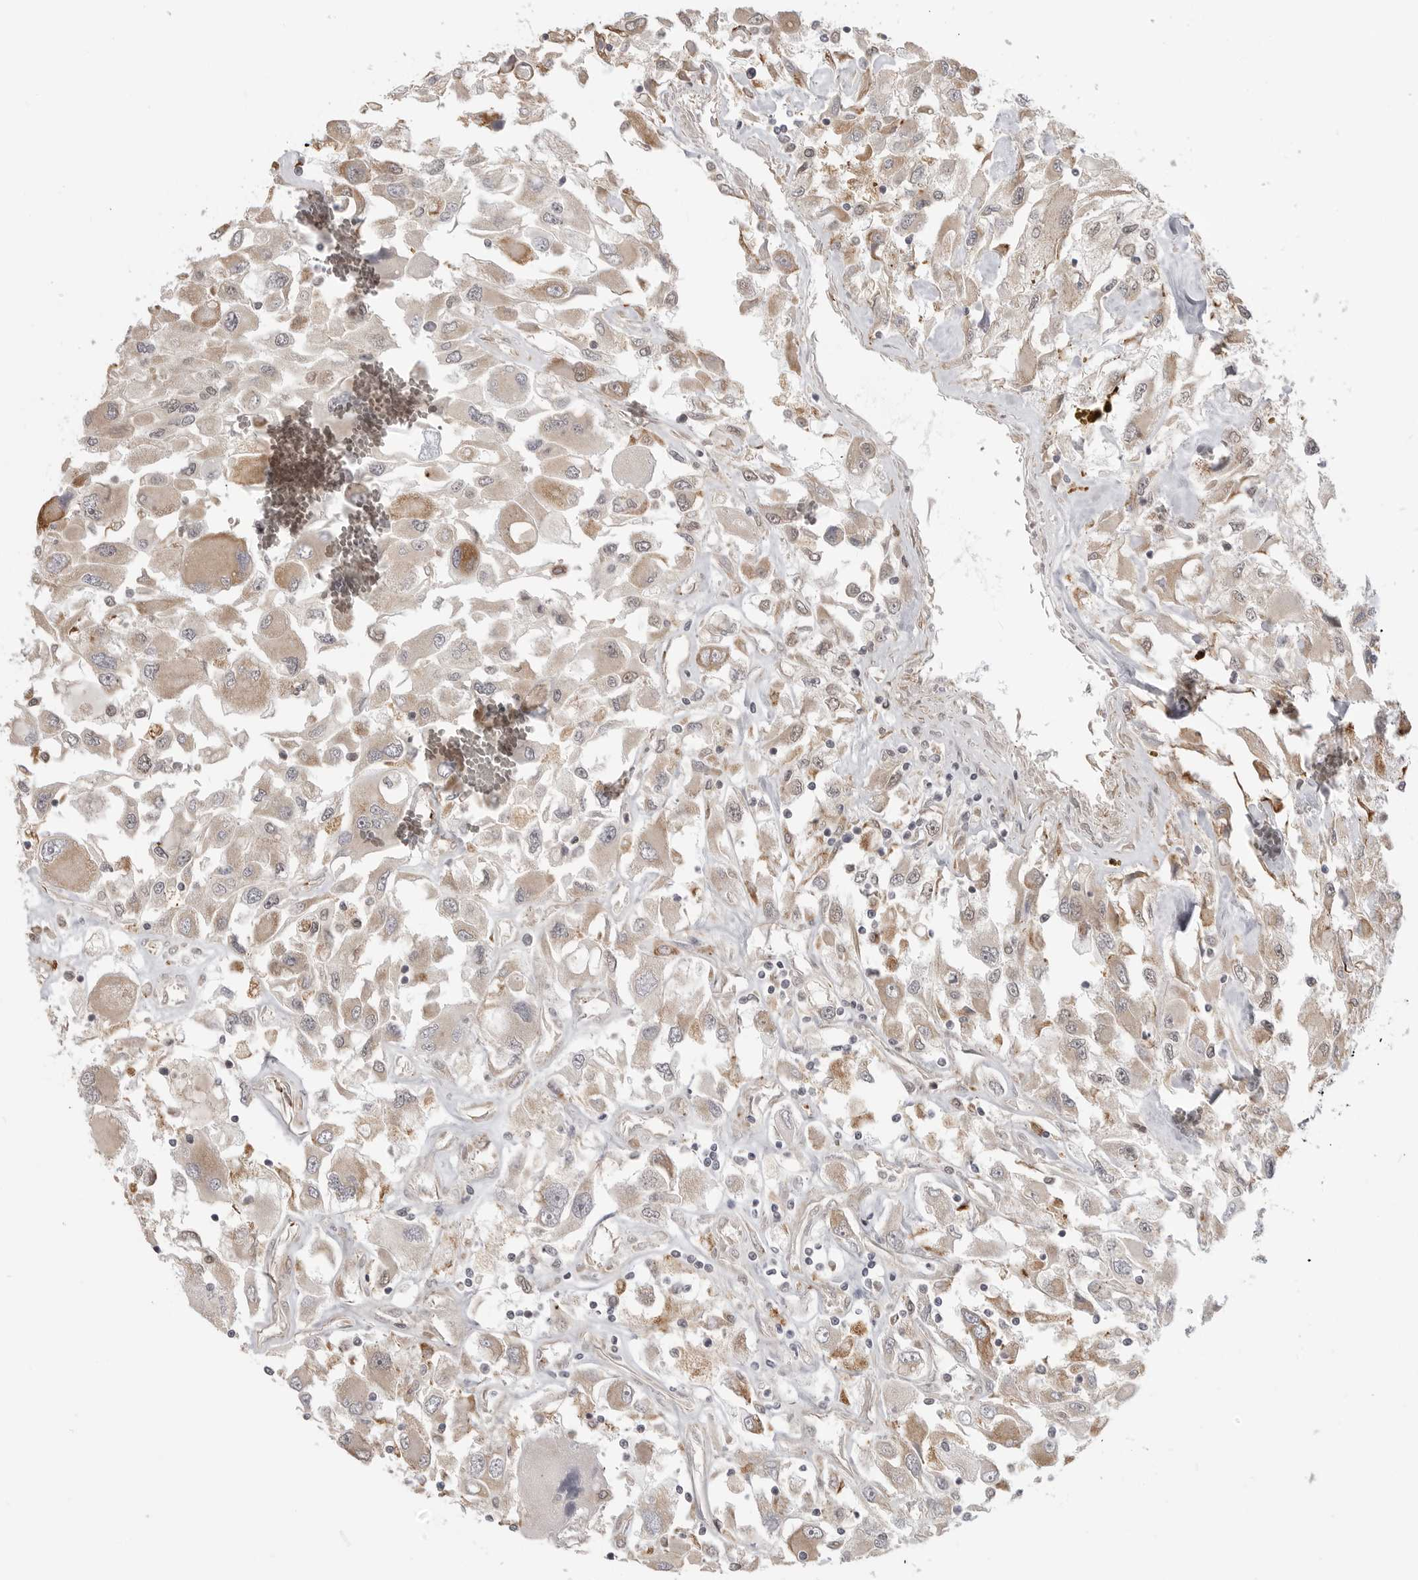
{"staining": {"intensity": "weak", "quantity": ">75%", "location": "cytoplasmic/membranous"}, "tissue": "renal cancer", "cell_type": "Tumor cells", "image_type": "cancer", "snomed": [{"axis": "morphology", "description": "Adenocarcinoma, NOS"}, {"axis": "topography", "description": "Kidney"}], "caption": "Tumor cells show low levels of weak cytoplasmic/membranous expression in approximately >75% of cells in adenocarcinoma (renal).", "gene": "KALRN", "patient": {"sex": "female", "age": 52}}